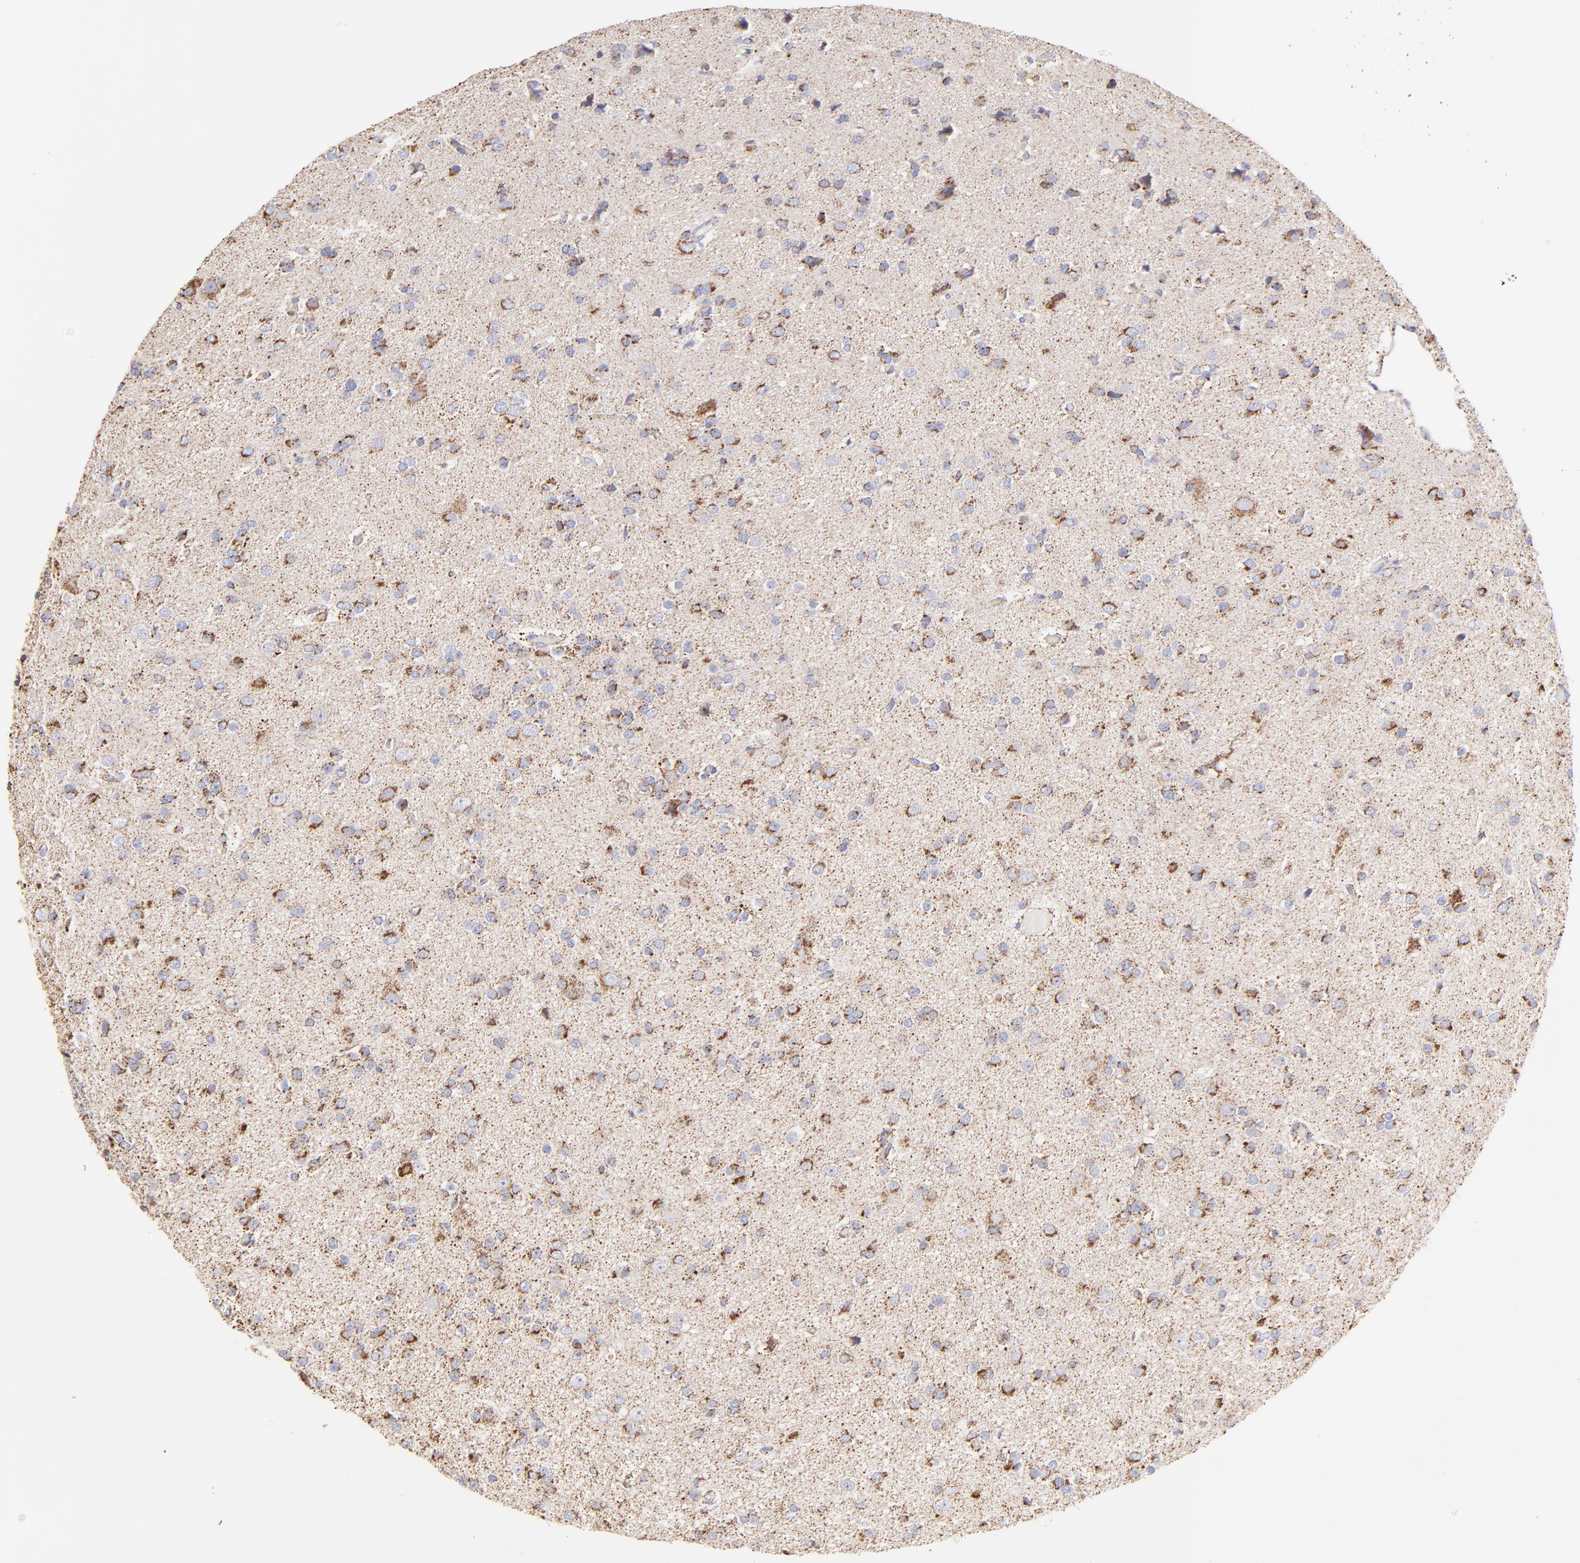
{"staining": {"intensity": "moderate", "quantity": "25%-75%", "location": "cytoplasmic/membranous"}, "tissue": "glioma", "cell_type": "Tumor cells", "image_type": "cancer", "snomed": [{"axis": "morphology", "description": "Glioma, malignant, Low grade"}, {"axis": "topography", "description": "Brain"}], "caption": "IHC (DAB (3,3'-diaminobenzidine)) staining of glioma demonstrates moderate cytoplasmic/membranous protein staining in about 25%-75% of tumor cells. (DAB (3,3'-diaminobenzidine) IHC, brown staining for protein, blue staining for nuclei).", "gene": "ECH1", "patient": {"sex": "male", "age": 42}}